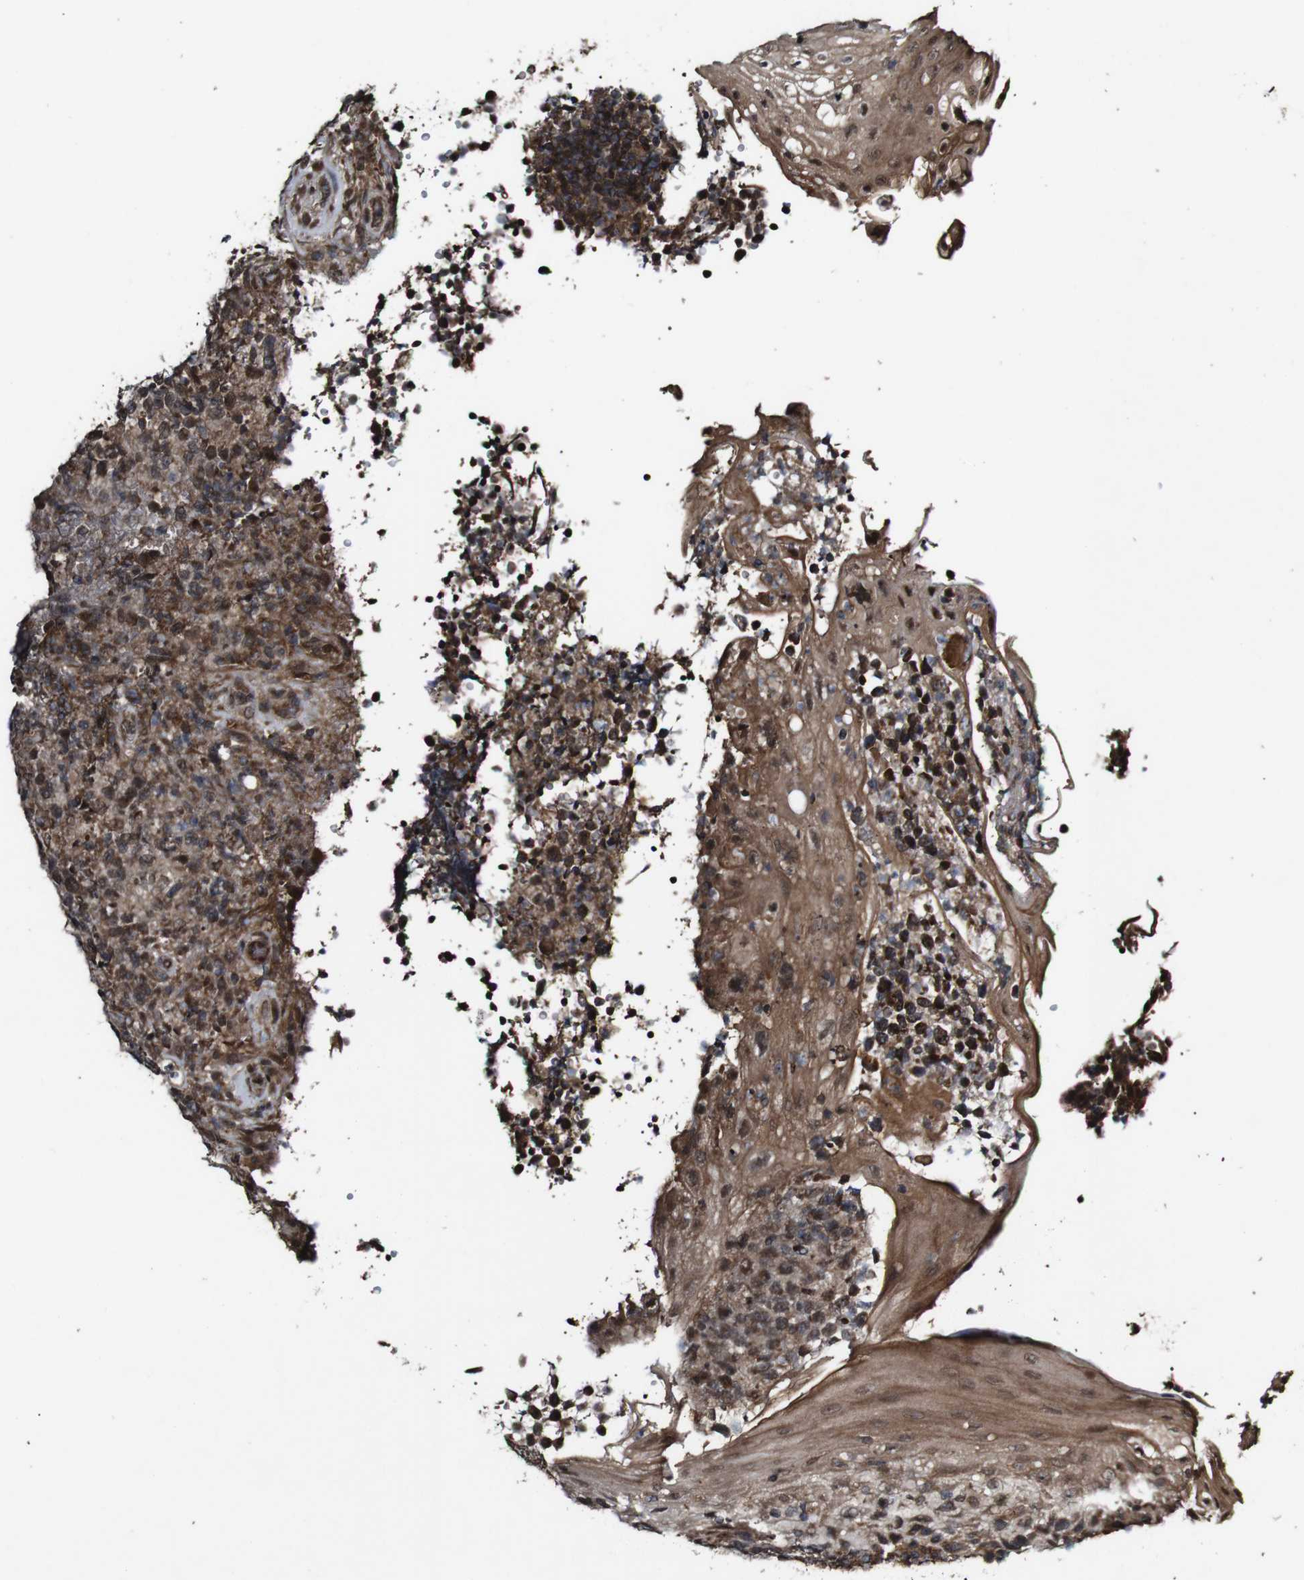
{"staining": {"intensity": "moderate", "quantity": ">75%", "location": "cytoplasmic/membranous,nuclear"}, "tissue": "lymphoma", "cell_type": "Tumor cells", "image_type": "cancer", "snomed": [{"axis": "morphology", "description": "Malignant lymphoma, non-Hodgkin's type, High grade"}, {"axis": "topography", "description": "Tonsil"}], "caption": "About >75% of tumor cells in lymphoma demonstrate moderate cytoplasmic/membranous and nuclear protein expression as visualized by brown immunohistochemical staining.", "gene": "BTN3A3", "patient": {"sex": "female", "age": 36}}